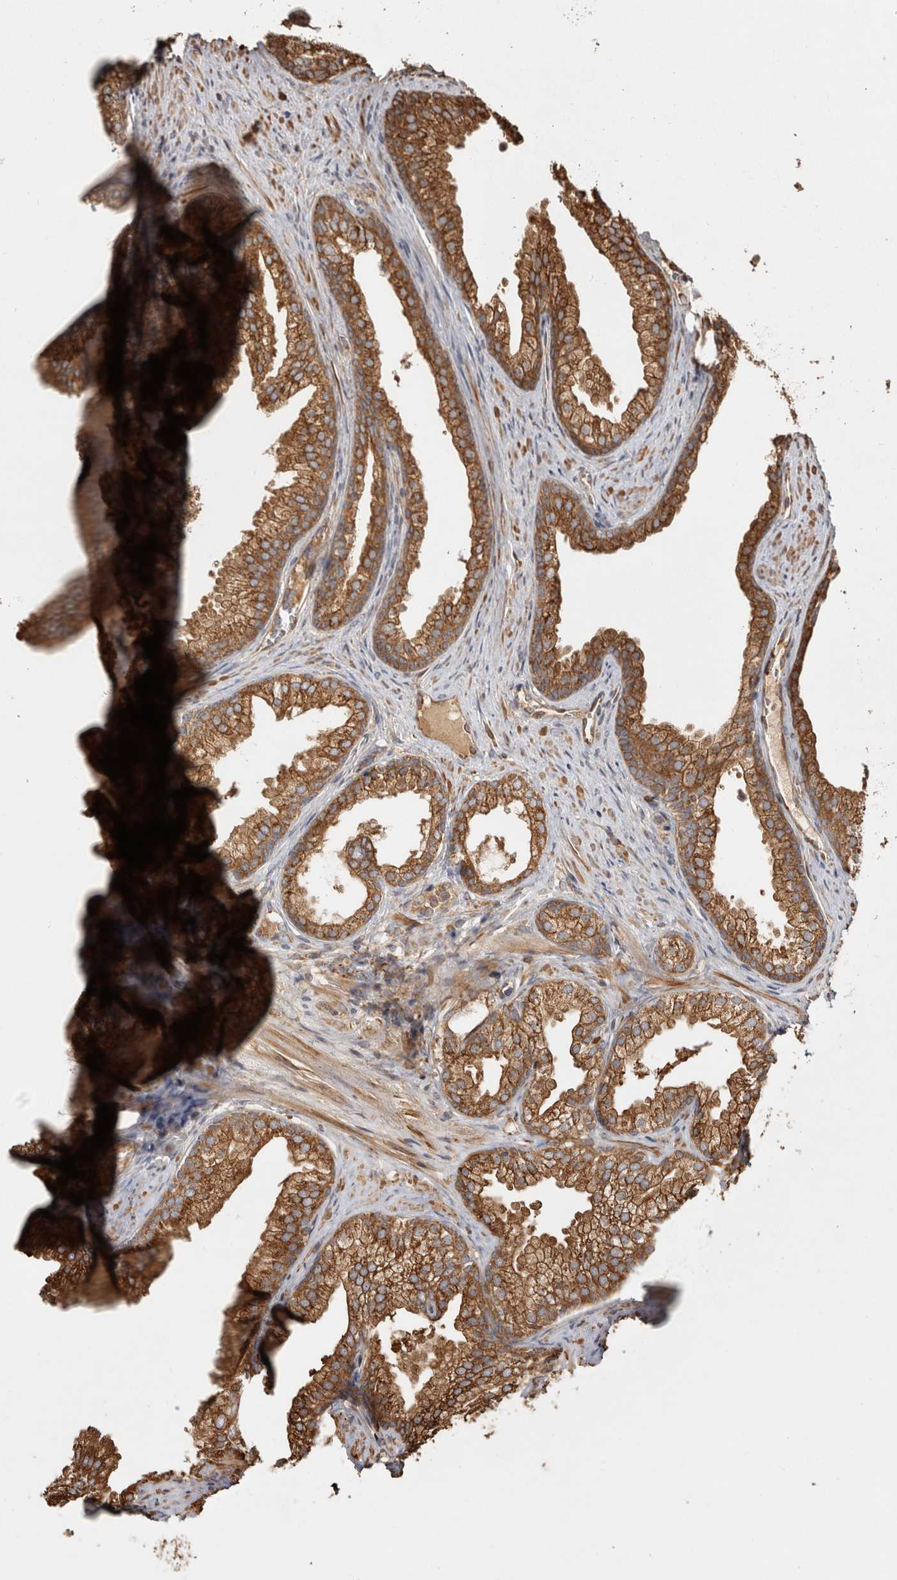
{"staining": {"intensity": "moderate", "quantity": ">75%", "location": "cytoplasmic/membranous"}, "tissue": "prostate", "cell_type": "Glandular cells", "image_type": "normal", "snomed": [{"axis": "morphology", "description": "Normal tissue, NOS"}, {"axis": "topography", "description": "Prostate"}], "caption": "Immunohistochemistry of benign human prostate shows medium levels of moderate cytoplasmic/membranous positivity in approximately >75% of glandular cells.", "gene": "CAMSAP2", "patient": {"sex": "male", "age": 76}}